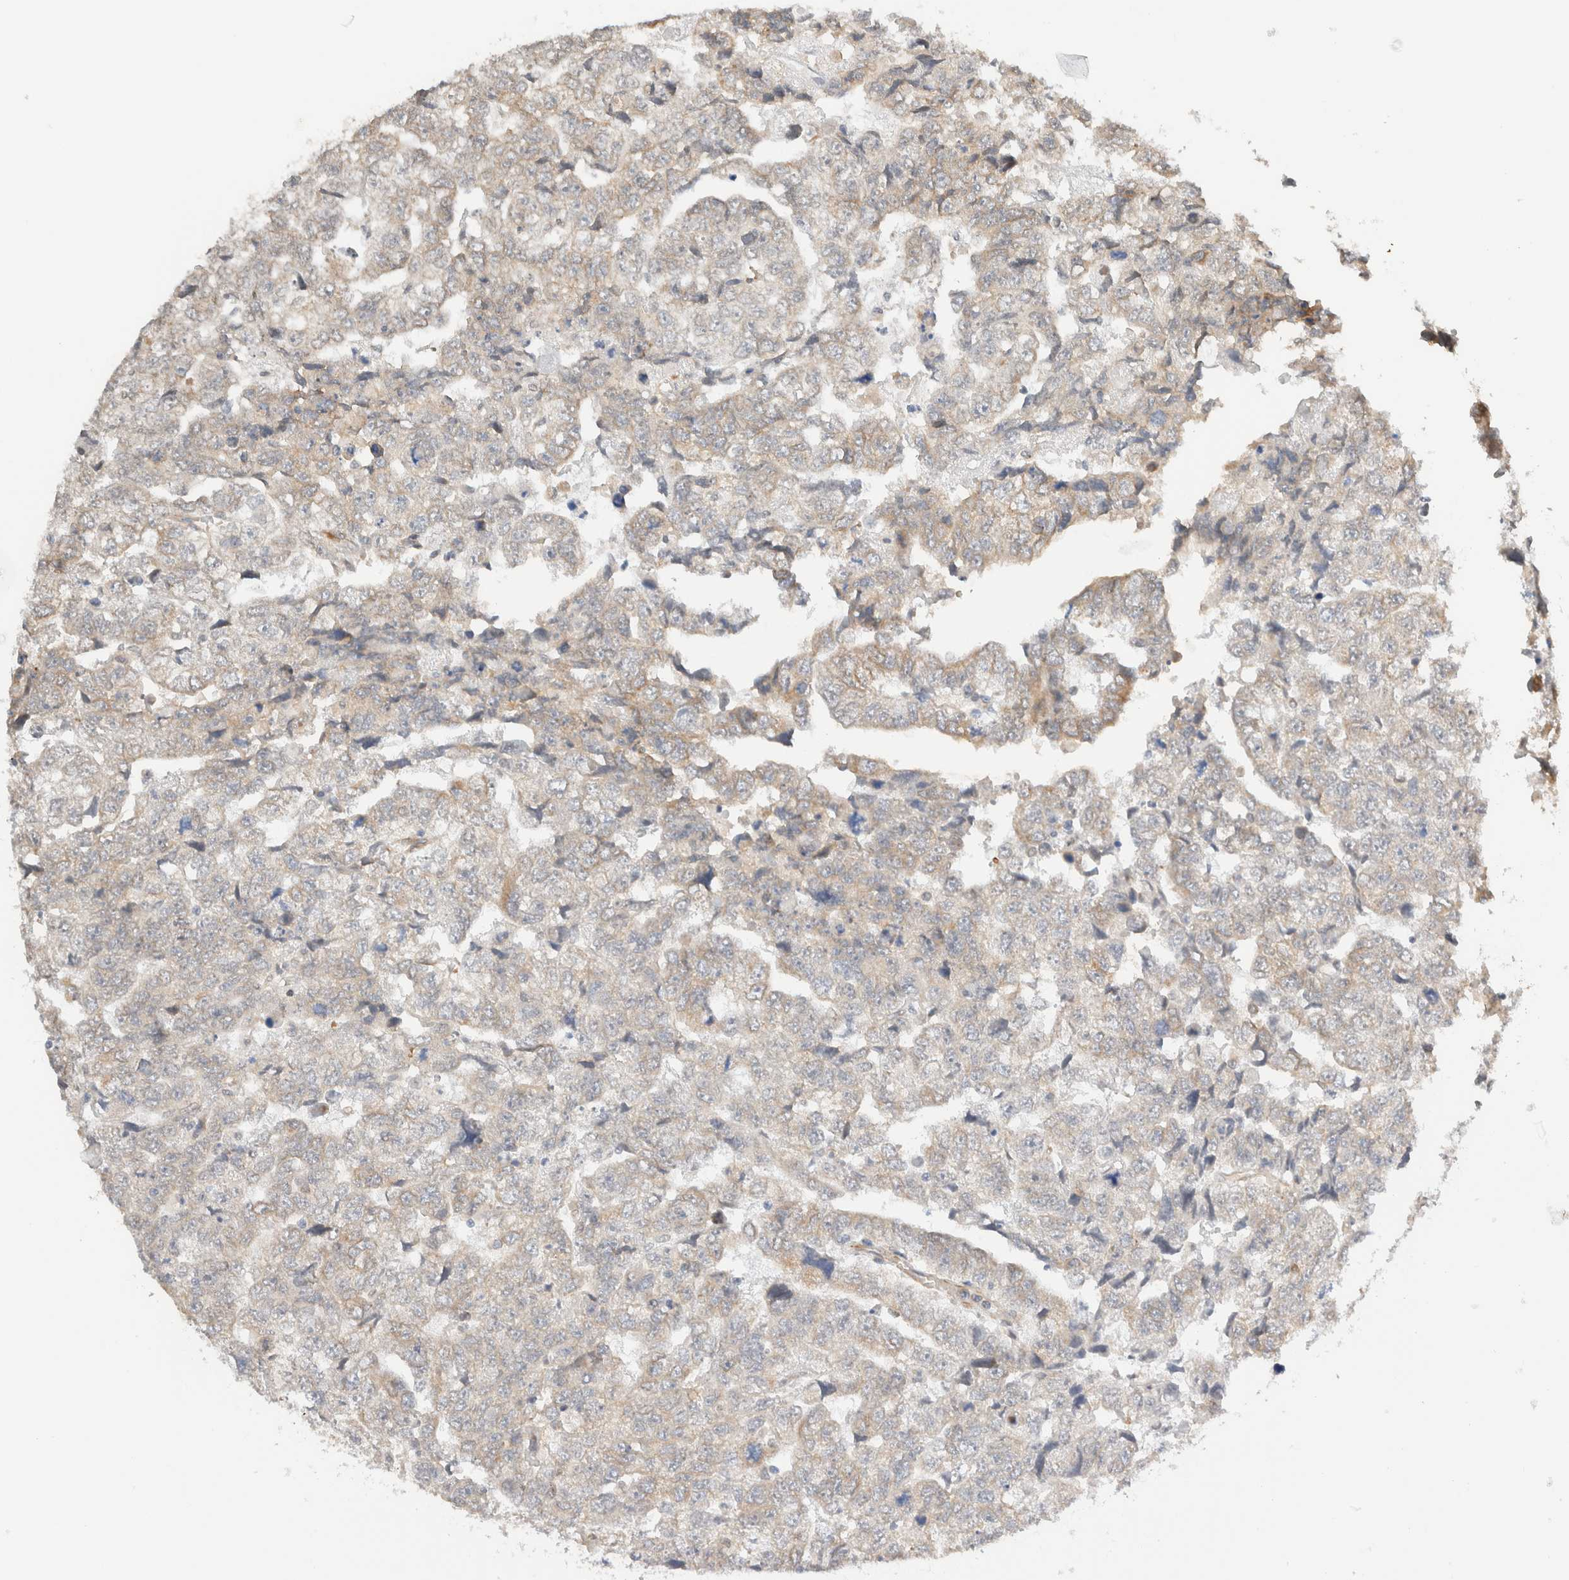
{"staining": {"intensity": "weak", "quantity": "<25%", "location": "cytoplasmic/membranous"}, "tissue": "testis cancer", "cell_type": "Tumor cells", "image_type": "cancer", "snomed": [{"axis": "morphology", "description": "Carcinoma, Embryonal, NOS"}, {"axis": "topography", "description": "Testis"}], "caption": "A histopathology image of human testis cancer (embryonal carcinoma) is negative for staining in tumor cells.", "gene": "SYVN1", "patient": {"sex": "male", "age": 36}}